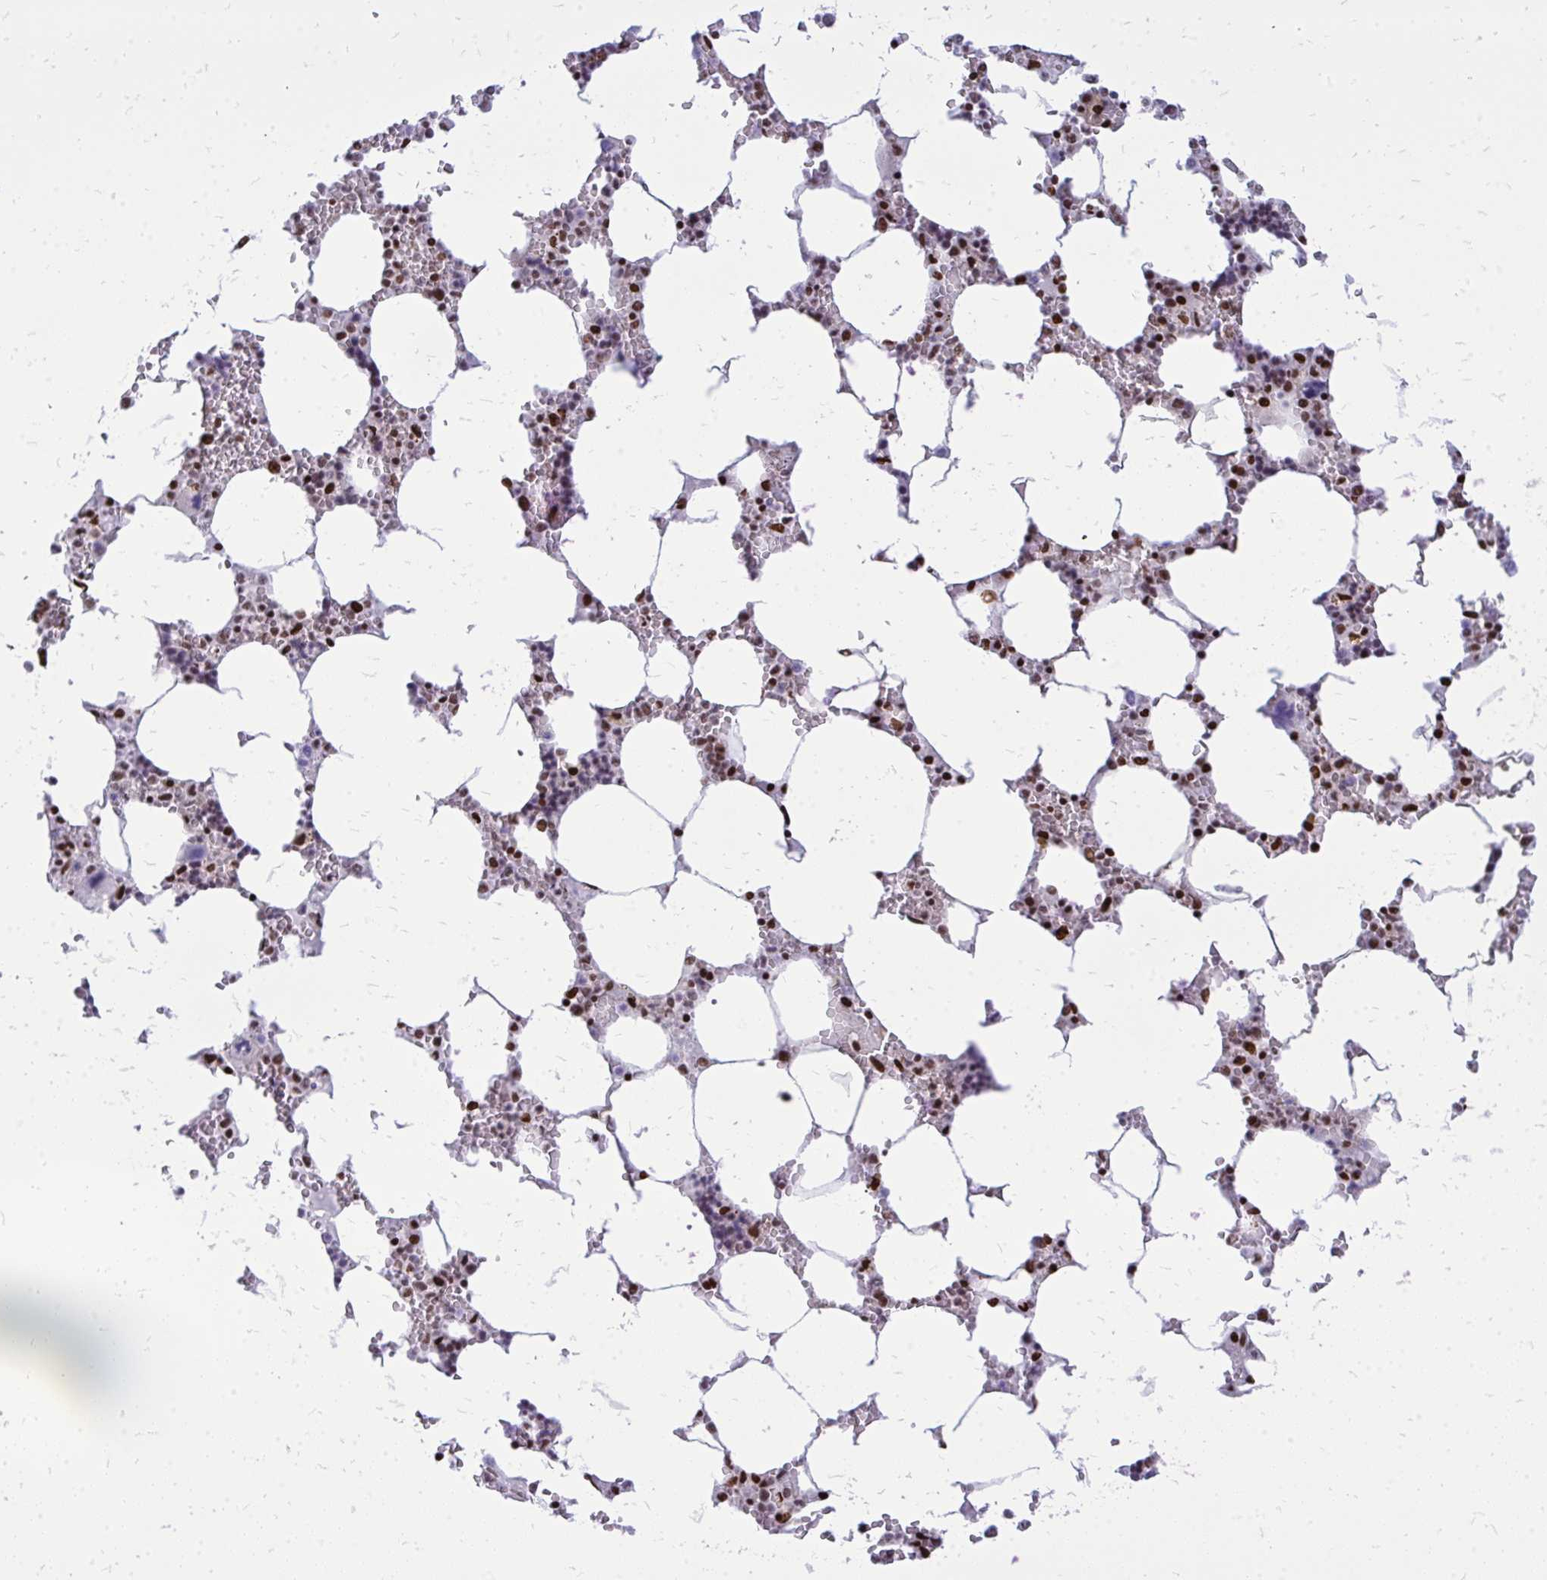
{"staining": {"intensity": "strong", "quantity": "25%-75%", "location": "nuclear"}, "tissue": "bone marrow", "cell_type": "Hematopoietic cells", "image_type": "normal", "snomed": [{"axis": "morphology", "description": "Normal tissue, NOS"}, {"axis": "topography", "description": "Bone marrow"}], "caption": "IHC (DAB) staining of normal human bone marrow demonstrates strong nuclear protein expression in approximately 25%-75% of hematopoietic cells.", "gene": "TBL1Y", "patient": {"sex": "male", "age": 64}}